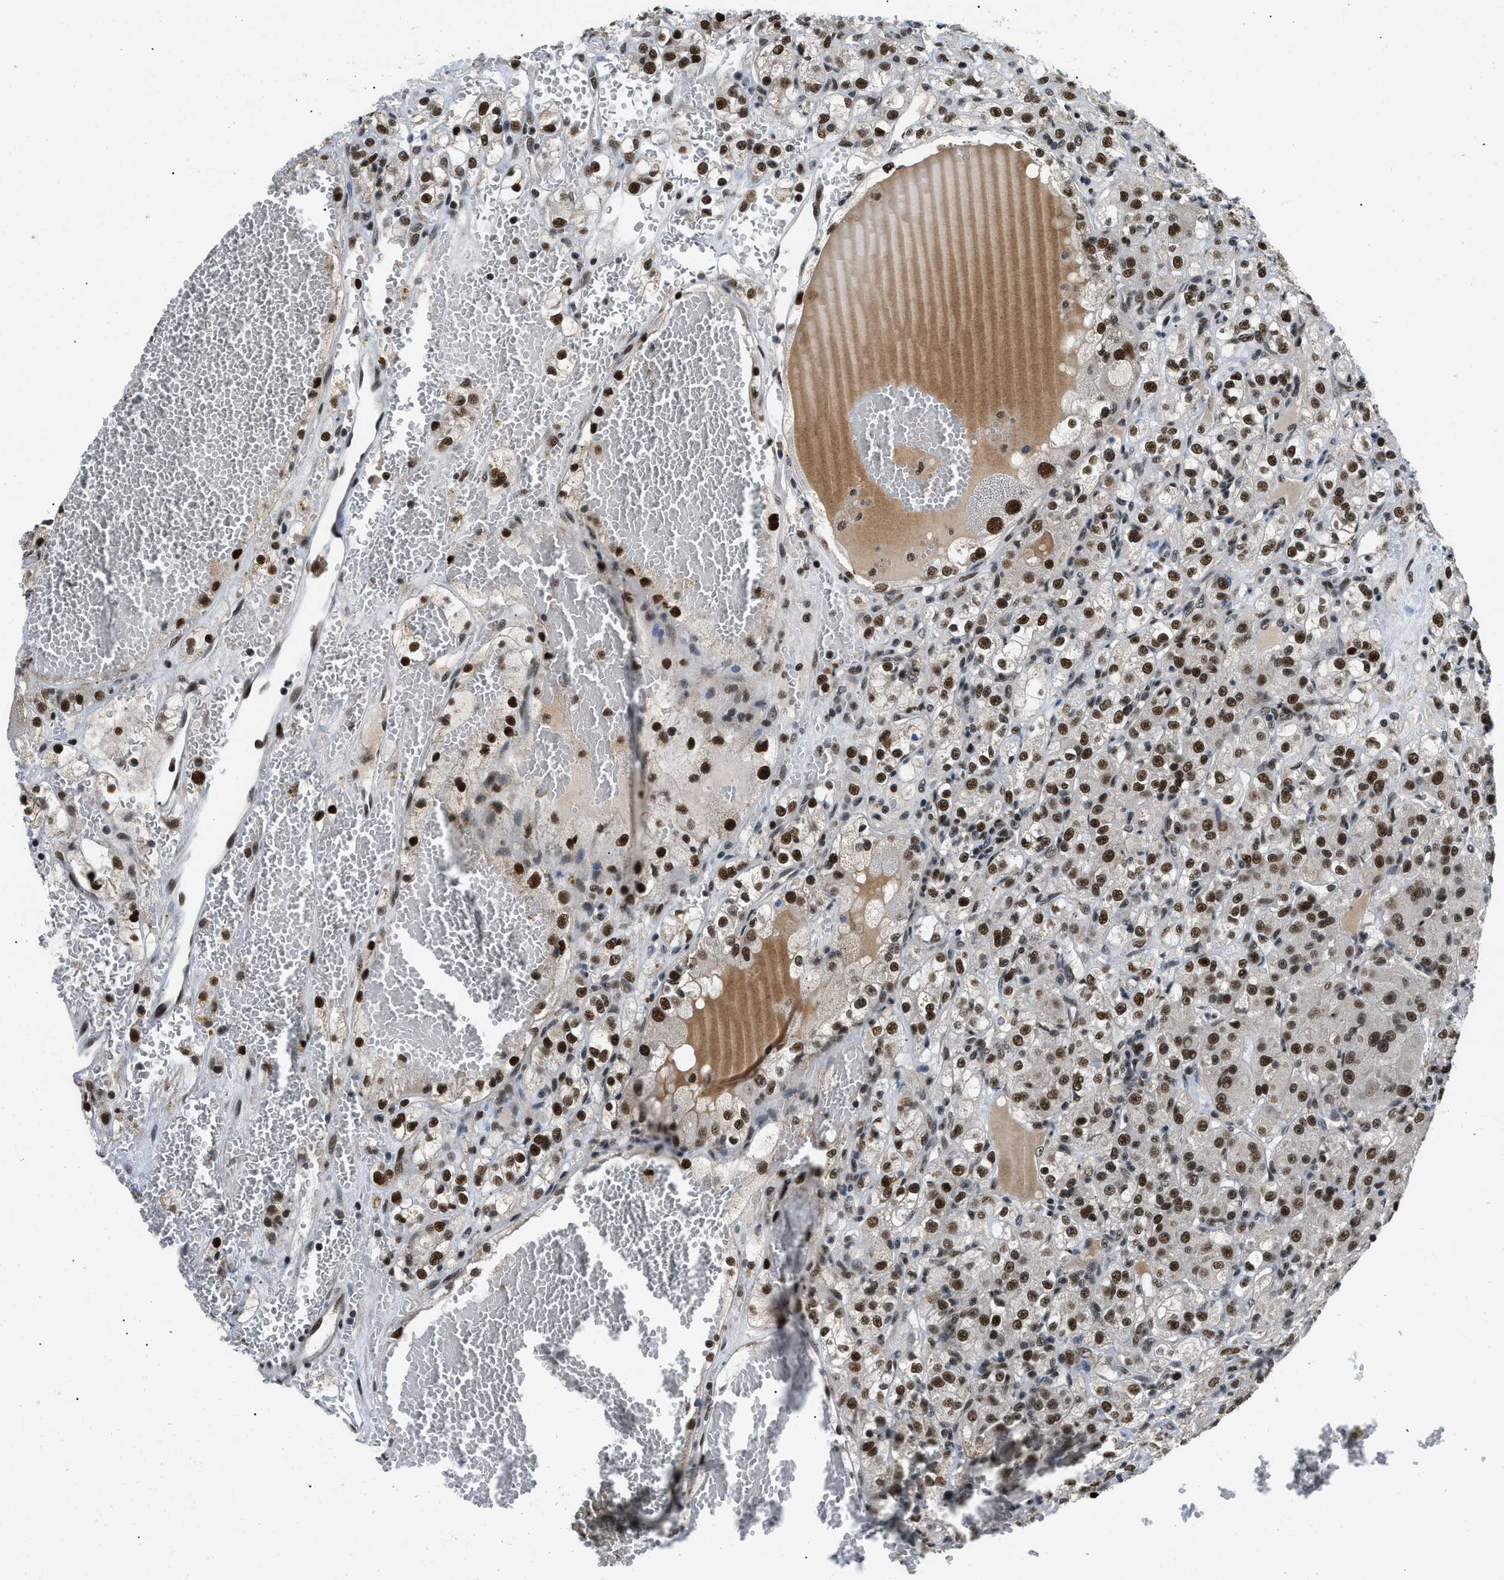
{"staining": {"intensity": "strong", "quantity": ">75%", "location": "nuclear"}, "tissue": "renal cancer", "cell_type": "Tumor cells", "image_type": "cancer", "snomed": [{"axis": "morphology", "description": "Normal tissue, NOS"}, {"axis": "morphology", "description": "Adenocarcinoma, NOS"}, {"axis": "topography", "description": "Kidney"}], "caption": "Human renal adenocarcinoma stained with a protein marker shows strong staining in tumor cells.", "gene": "KDM3B", "patient": {"sex": "male", "age": 61}}